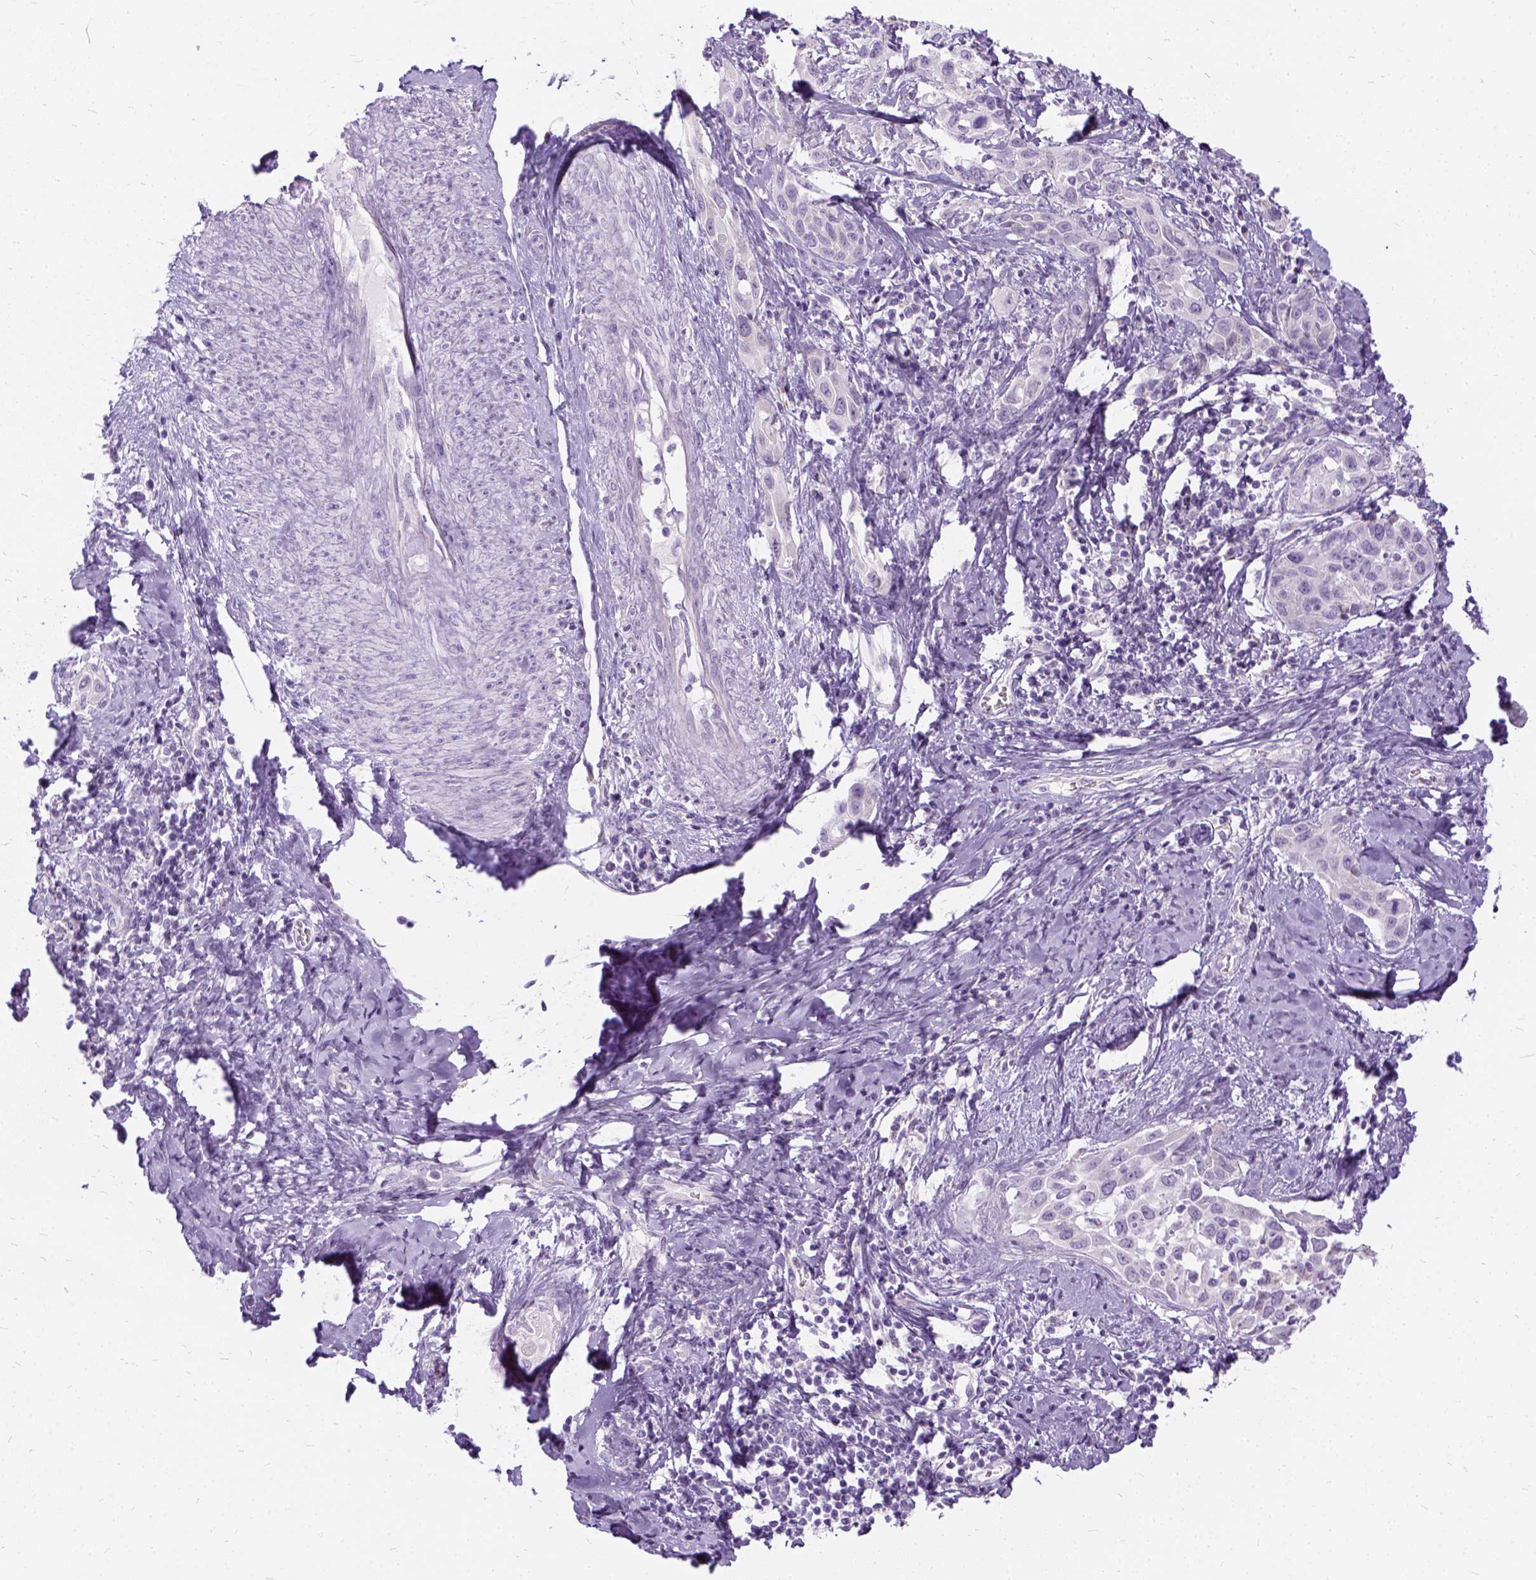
{"staining": {"intensity": "negative", "quantity": "none", "location": "none"}, "tissue": "cervical cancer", "cell_type": "Tumor cells", "image_type": "cancer", "snomed": [{"axis": "morphology", "description": "Squamous cell carcinoma, NOS"}, {"axis": "topography", "description": "Cervix"}], "caption": "Squamous cell carcinoma (cervical) stained for a protein using immunohistochemistry exhibits no positivity tumor cells.", "gene": "FDX1", "patient": {"sex": "female", "age": 51}}